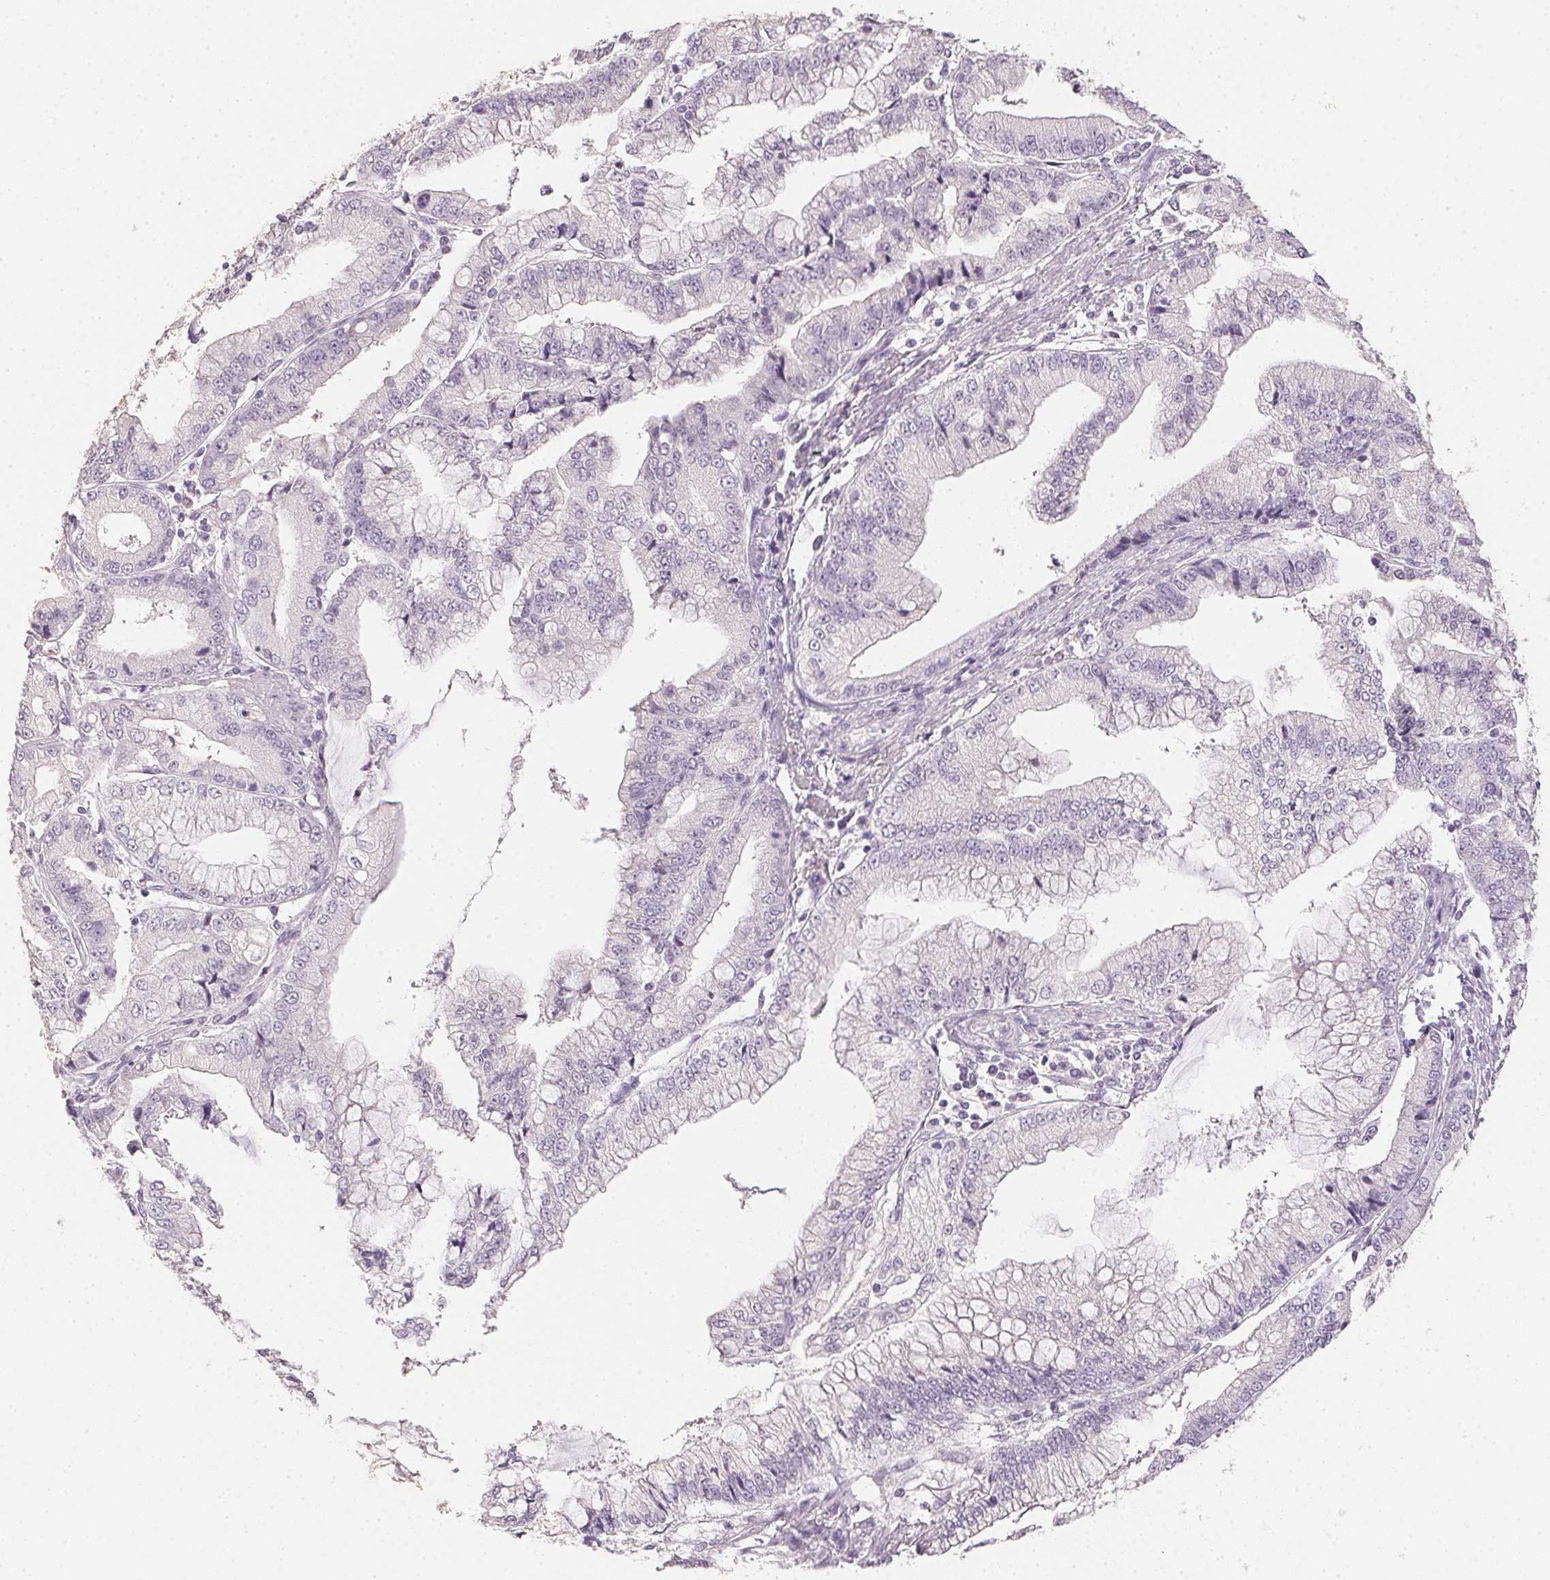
{"staining": {"intensity": "negative", "quantity": "none", "location": "none"}, "tissue": "stomach cancer", "cell_type": "Tumor cells", "image_type": "cancer", "snomed": [{"axis": "morphology", "description": "Adenocarcinoma, NOS"}, {"axis": "topography", "description": "Stomach, upper"}], "caption": "Immunohistochemical staining of stomach cancer exhibits no significant staining in tumor cells.", "gene": "PPY", "patient": {"sex": "female", "age": 74}}